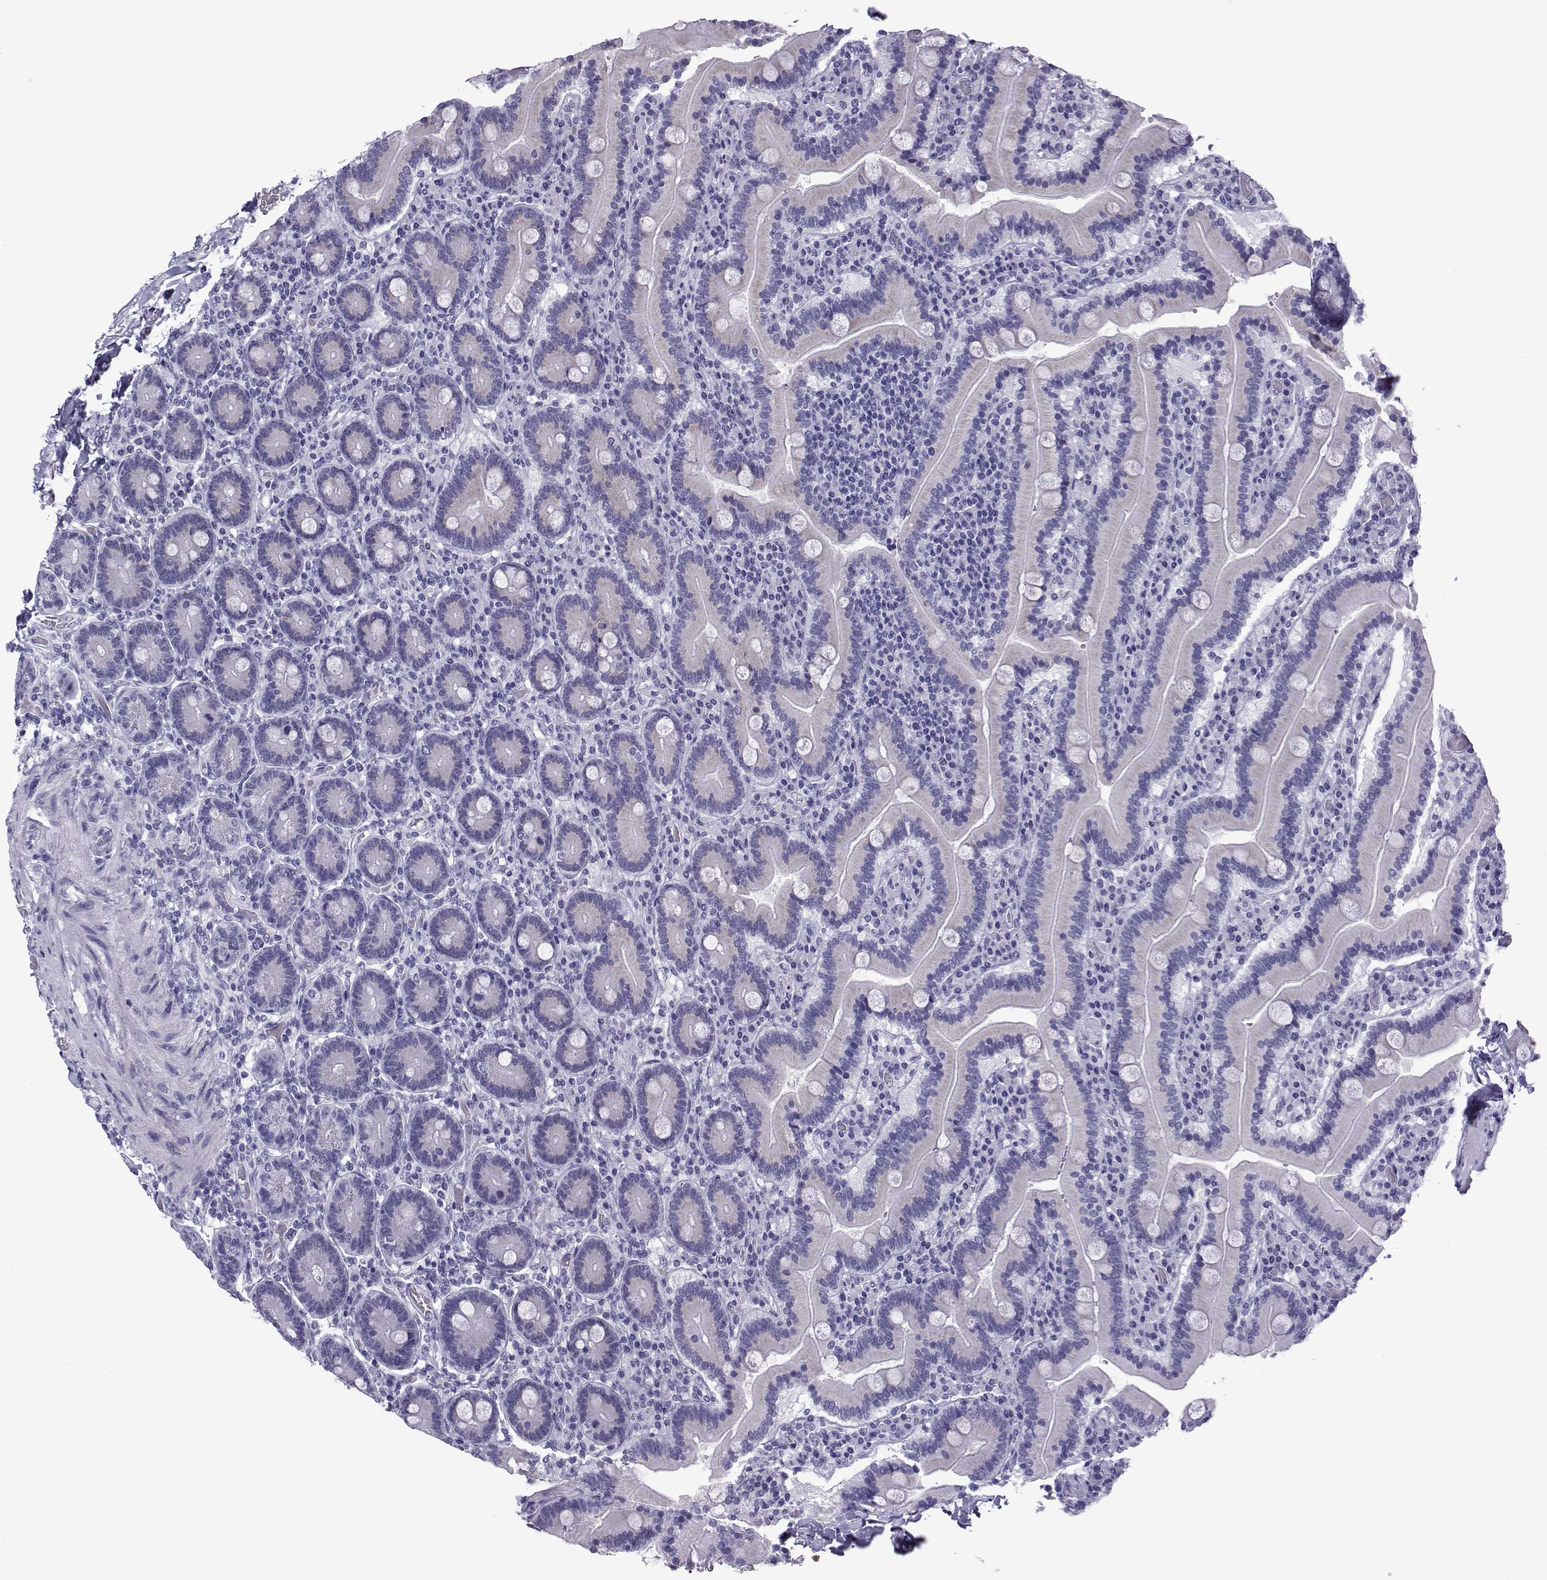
{"staining": {"intensity": "negative", "quantity": "none", "location": "none"}, "tissue": "duodenum", "cell_type": "Glandular cells", "image_type": "normal", "snomed": [{"axis": "morphology", "description": "Normal tissue, NOS"}, {"axis": "topography", "description": "Duodenum"}], "caption": "Human duodenum stained for a protein using IHC demonstrates no staining in glandular cells.", "gene": "ACRBP", "patient": {"sex": "female", "age": 62}}